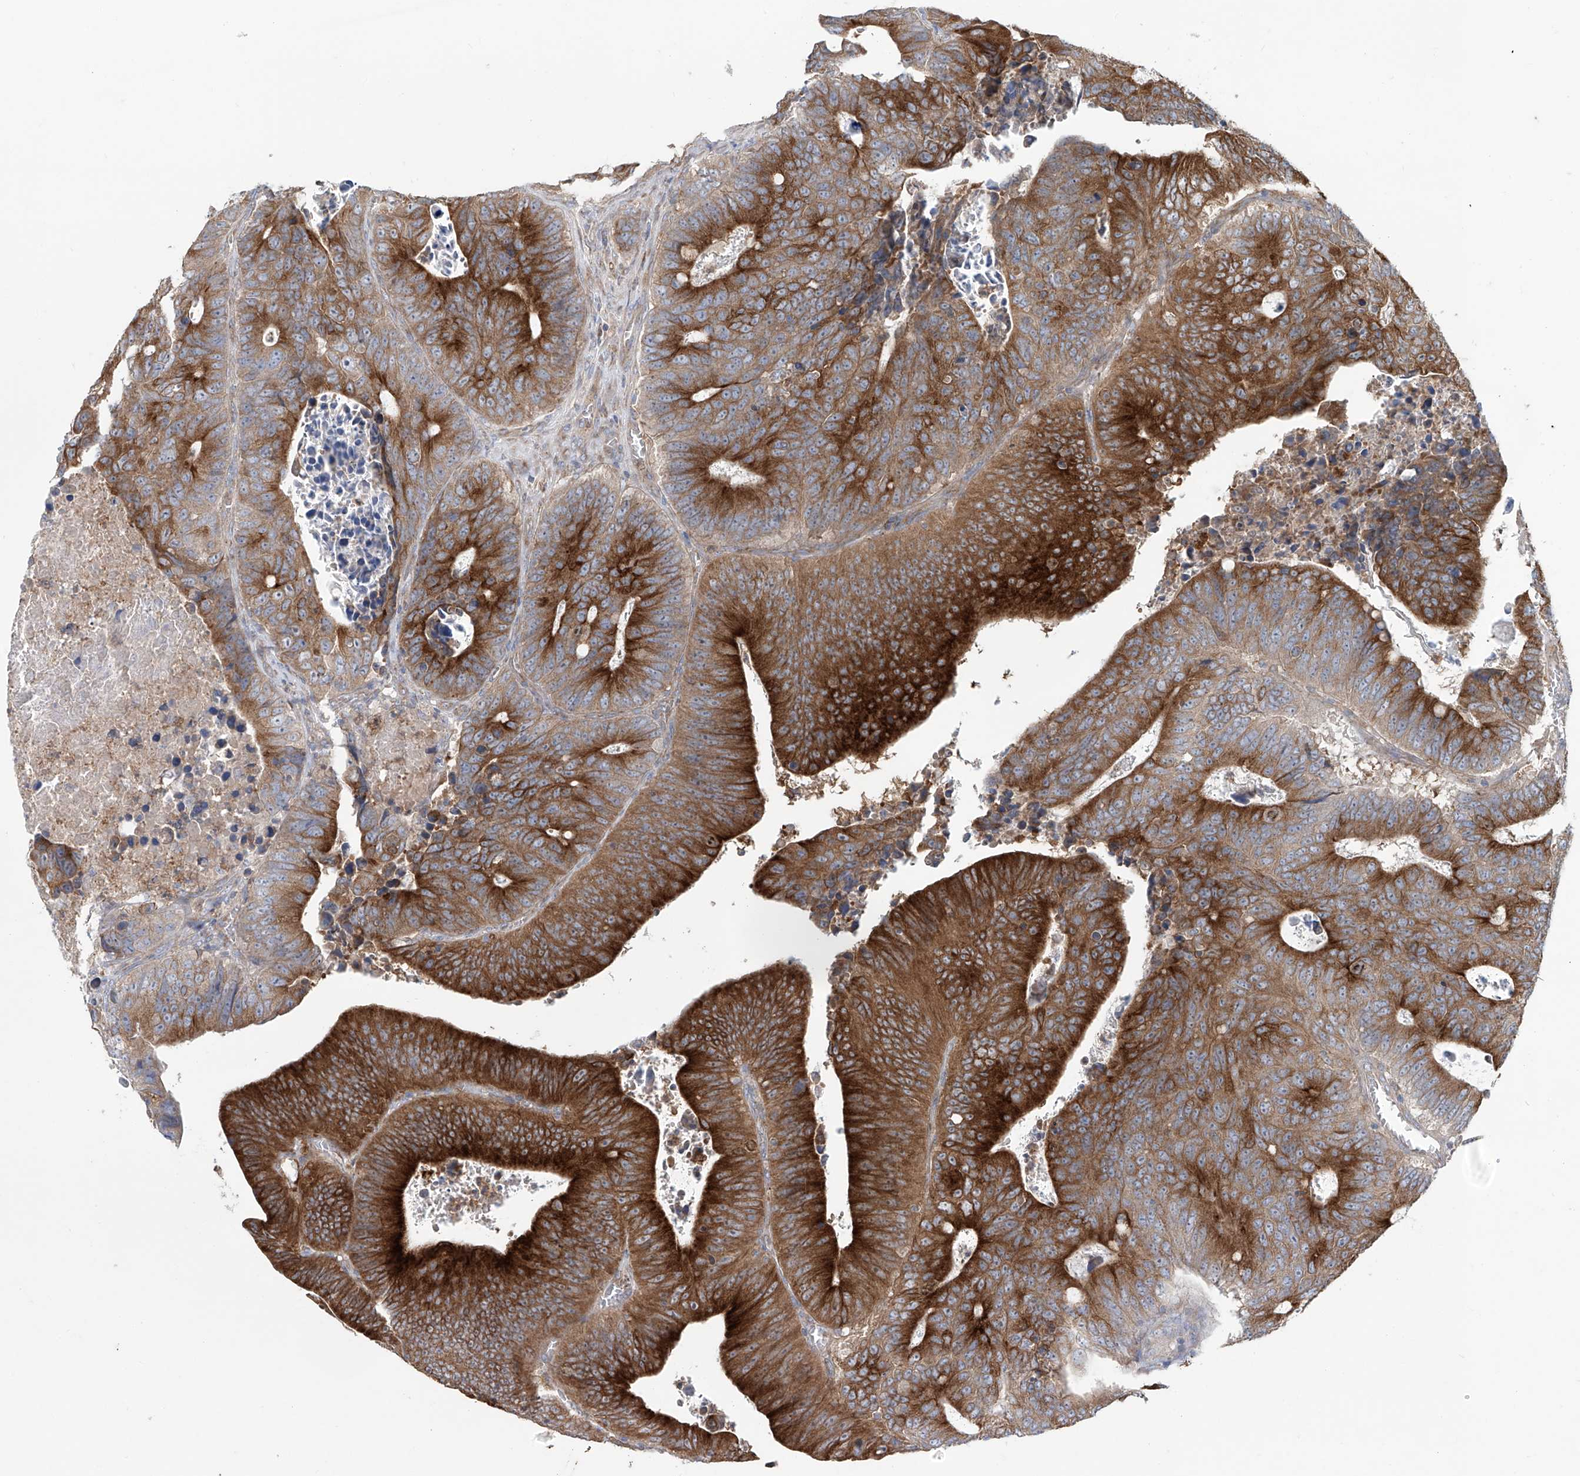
{"staining": {"intensity": "strong", "quantity": ">75%", "location": "cytoplasmic/membranous"}, "tissue": "colorectal cancer", "cell_type": "Tumor cells", "image_type": "cancer", "snomed": [{"axis": "morphology", "description": "Adenocarcinoma, NOS"}, {"axis": "topography", "description": "Colon"}], "caption": "Immunohistochemistry photomicrograph of colorectal cancer stained for a protein (brown), which displays high levels of strong cytoplasmic/membranous staining in about >75% of tumor cells.", "gene": "KLC4", "patient": {"sex": "male", "age": 87}}